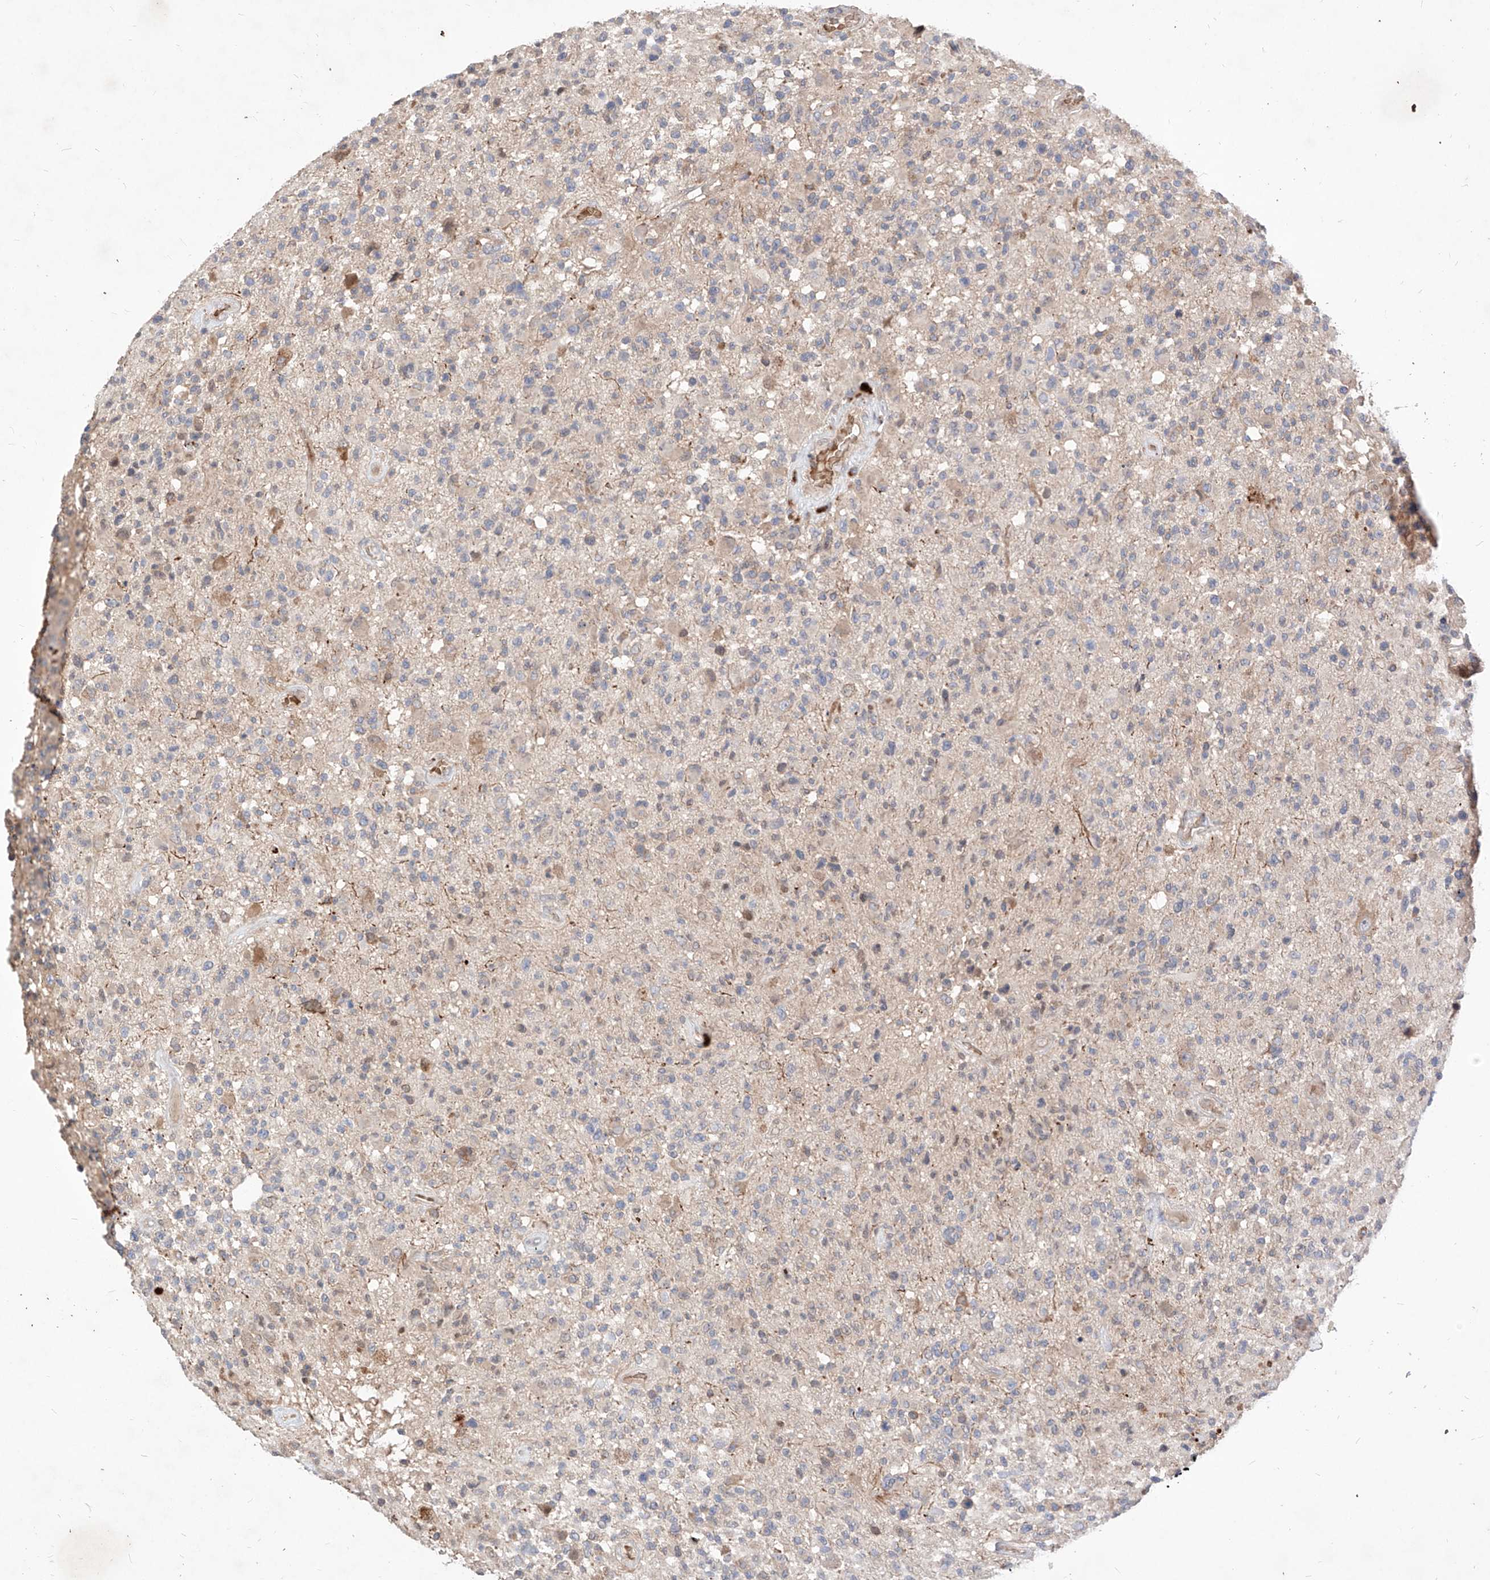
{"staining": {"intensity": "weak", "quantity": "<25%", "location": "cytoplasmic/membranous"}, "tissue": "glioma", "cell_type": "Tumor cells", "image_type": "cancer", "snomed": [{"axis": "morphology", "description": "Glioma, malignant, High grade"}, {"axis": "morphology", "description": "Glioblastoma, NOS"}, {"axis": "topography", "description": "Brain"}], "caption": "Immunohistochemistry image of neoplastic tissue: human glioblastoma stained with DAB (3,3'-diaminobenzidine) demonstrates no significant protein staining in tumor cells.", "gene": "TSNAX", "patient": {"sex": "male", "age": 60}}